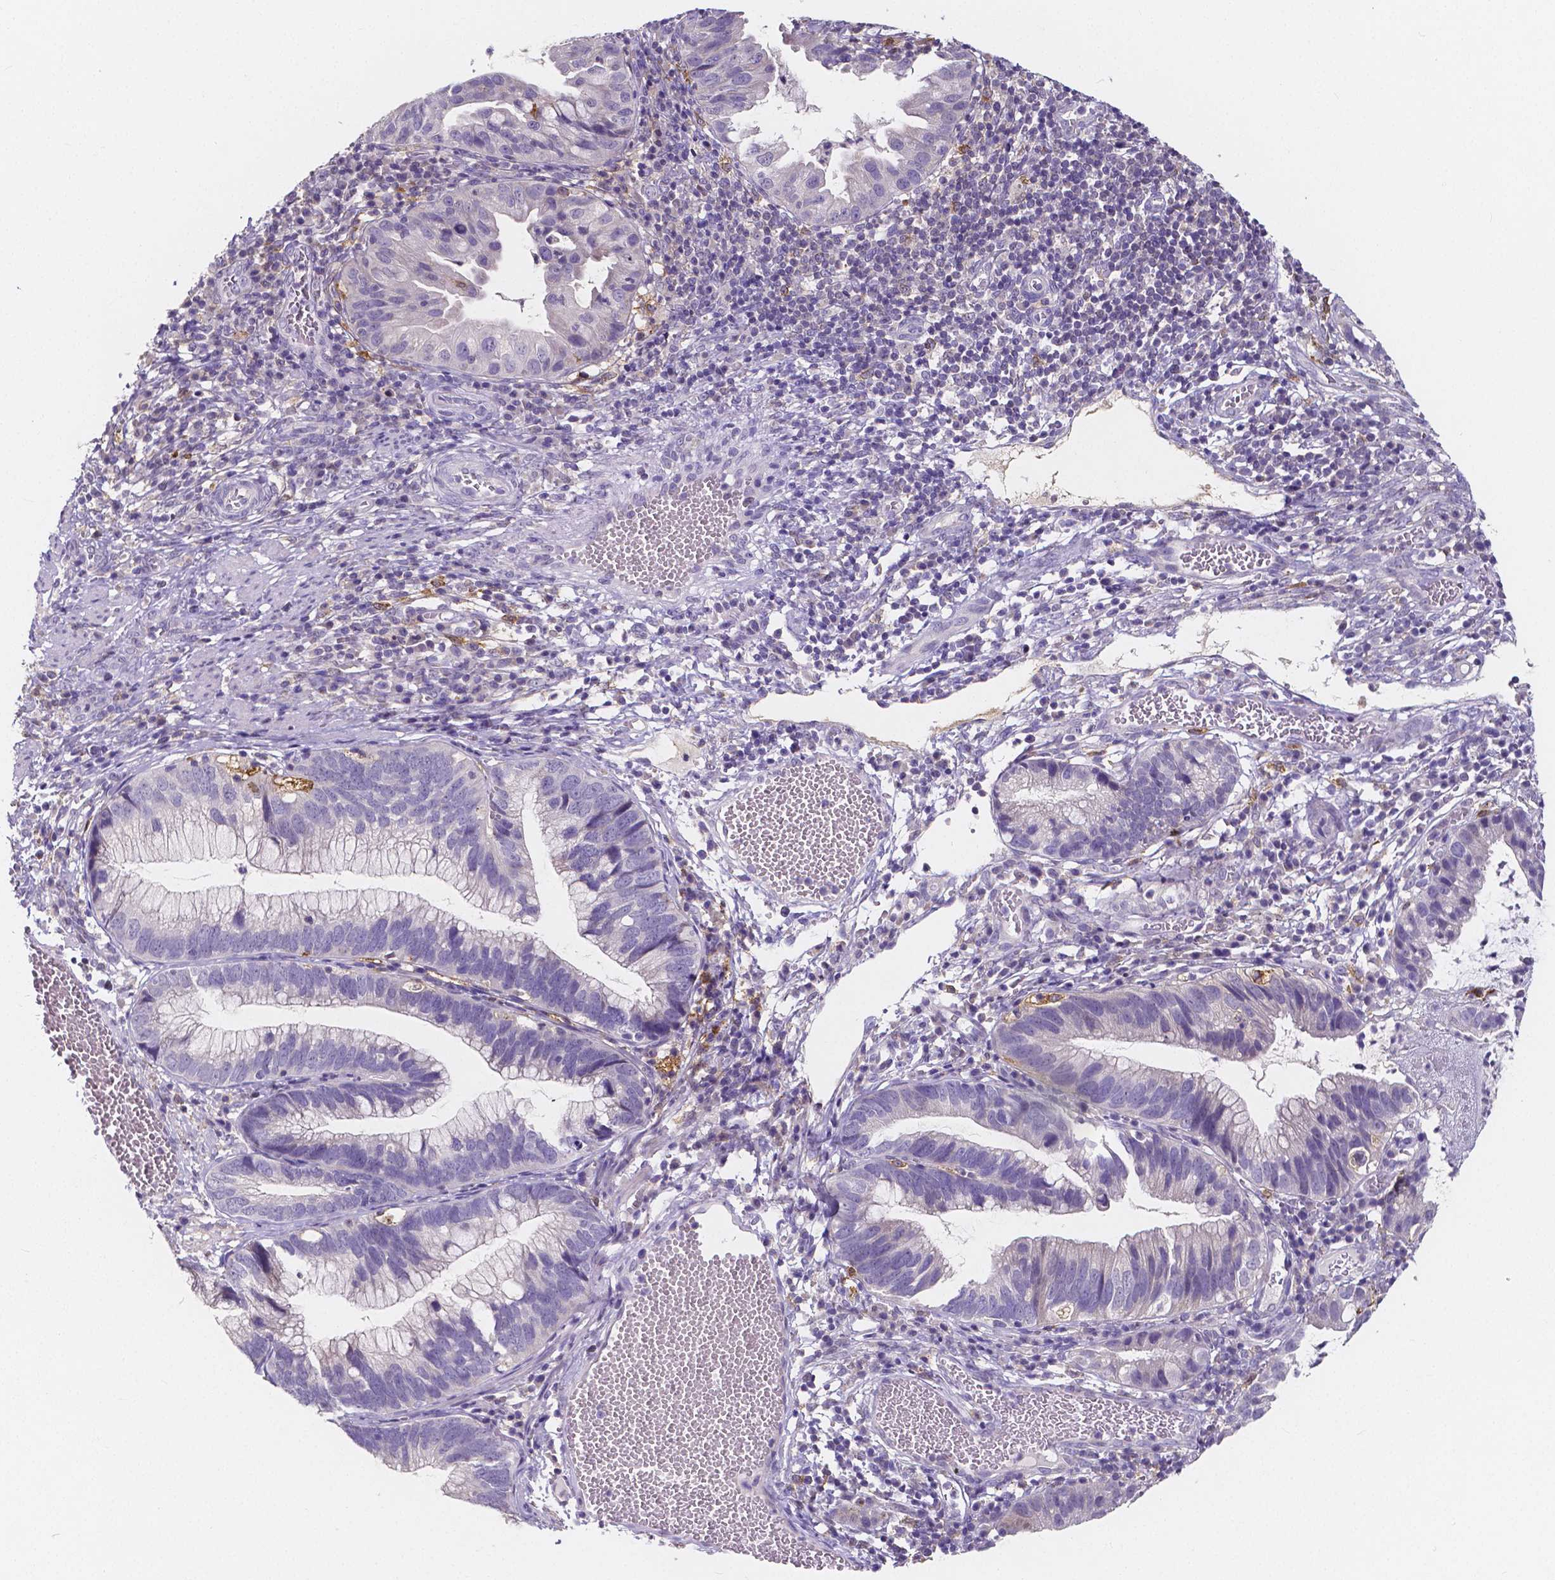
{"staining": {"intensity": "negative", "quantity": "none", "location": "none"}, "tissue": "cervical cancer", "cell_type": "Tumor cells", "image_type": "cancer", "snomed": [{"axis": "morphology", "description": "Adenocarcinoma, NOS"}, {"axis": "topography", "description": "Cervix"}], "caption": "Immunohistochemistry (IHC) of human cervical cancer (adenocarcinoma) shows no staining in tumor cells.", "gene": "ACP5", "patient": {"sex": "female", "age": 34}}